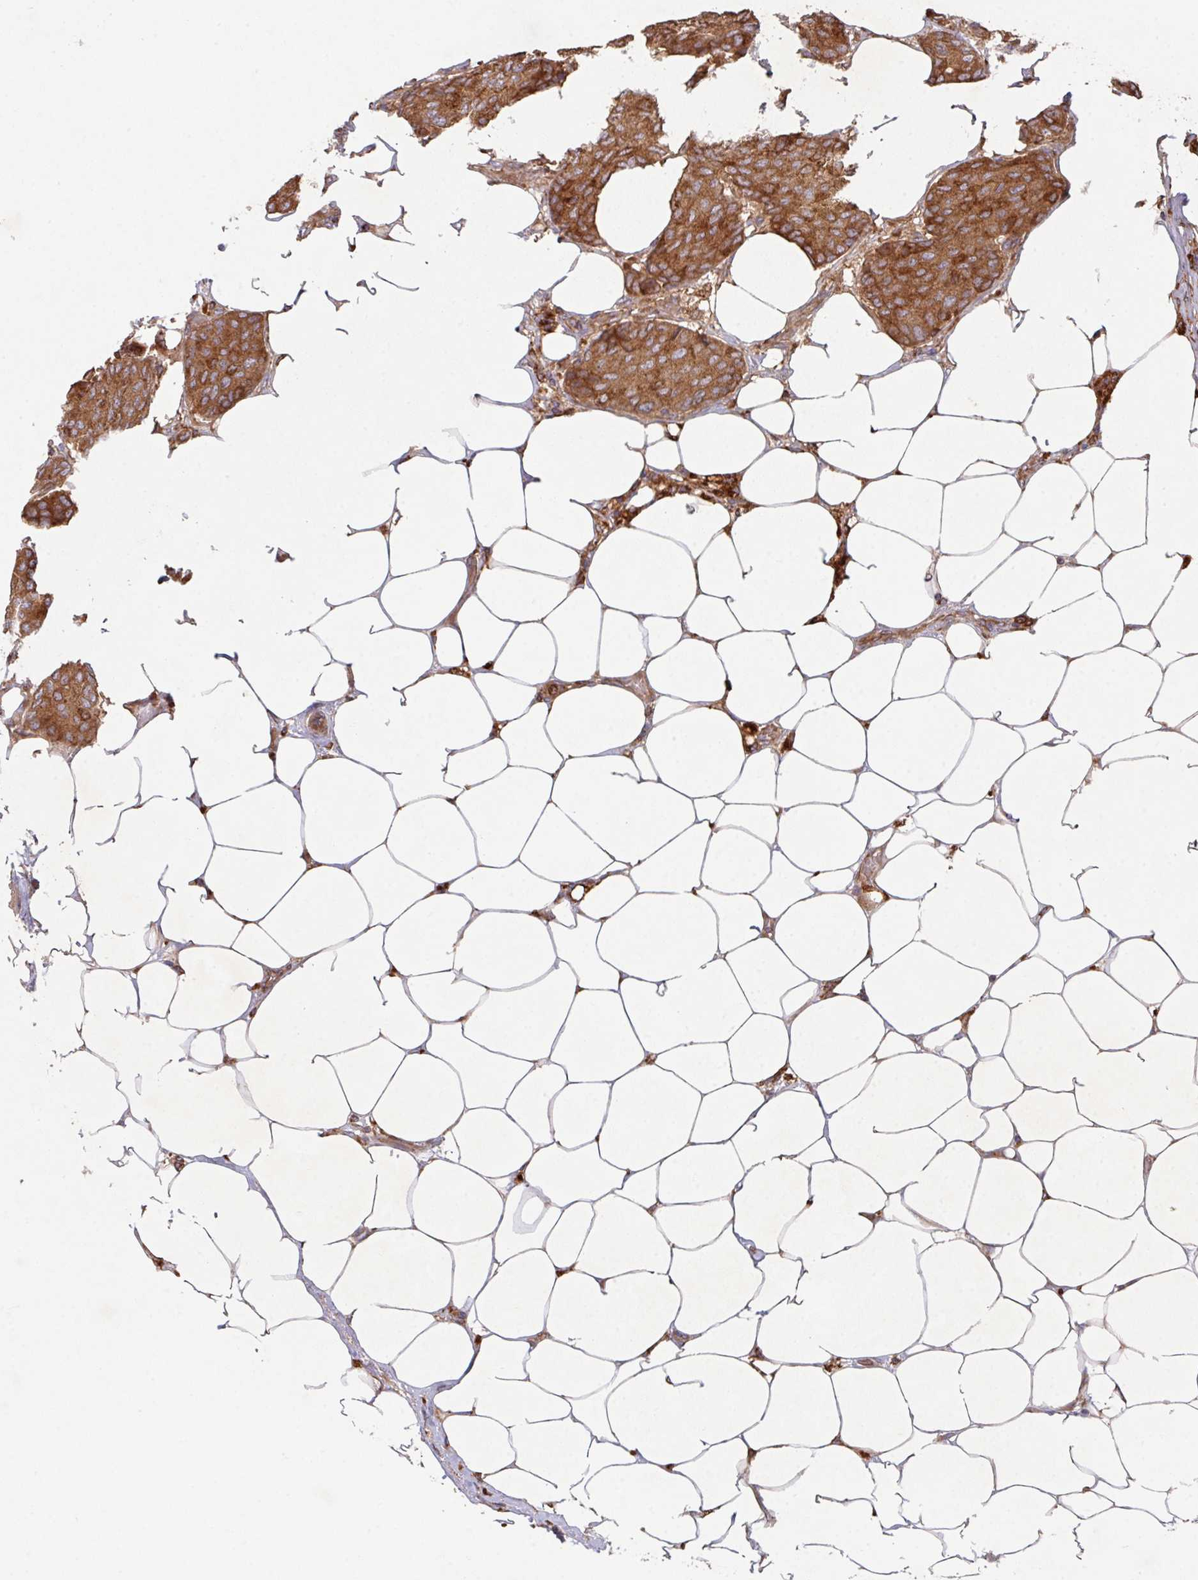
{"staining": {"intensity": "strong", "quantity": ">75%", "location": "cytoplasmic/membranous"}, "tissue": "breast cancer", "cell_type": "Tumor cells", "image_type": "cancer", "snomed": [{"axis": "morphology", "description": "Duct carcinoma"}, {"axis": "topography", "description": "Breast"}], "caption": "An image of human infiltrating ductal carcinoma (breast) stained for a protein demonstrates strong cytoplasmic/membranous brown staining in tumor cells.", "gene": "TRIM14", "patient": {"sex": "female", "age": 75}}